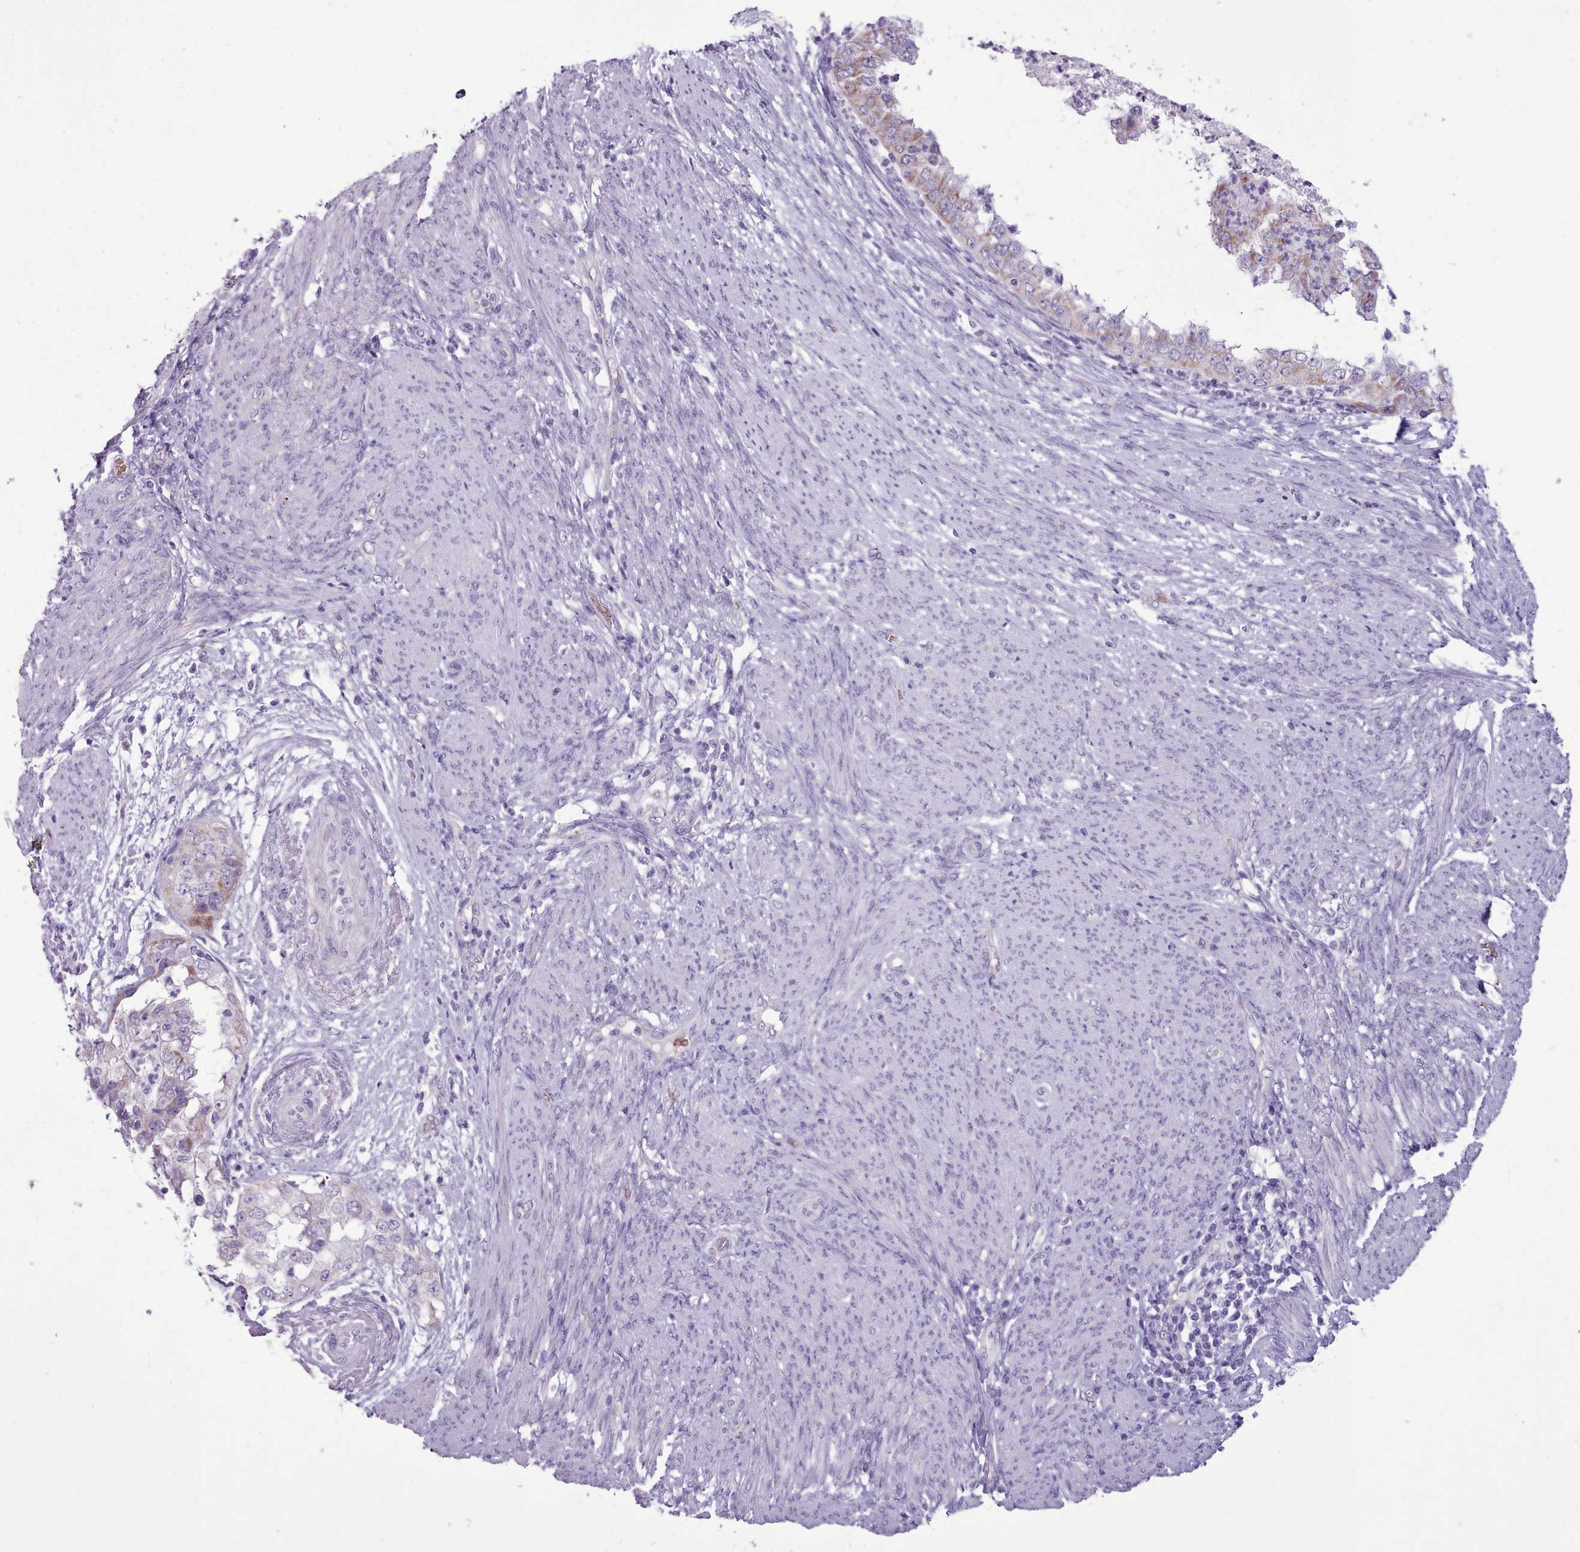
{"staining": {"intensity": "weak", "quantity": "<25%", "location": "cytoplasmic/membranous"}, "tissue": "endometrial cancer", "cell_type": "Tumor cells", "image_type": "cancer", "snomed": [{"axis": "morphology", "description": "Adenocarcinoma, NOS"}, {"axis": "topography", "description": "Endometrium"}], "caption": "DAB (3,3'-diaminobenzidine) immunohistochemical staining of endometrial cancer reveals no significant staining in tumor cells.", "gene": "AK4", "patient": {"sex": "female", "age": 85}}